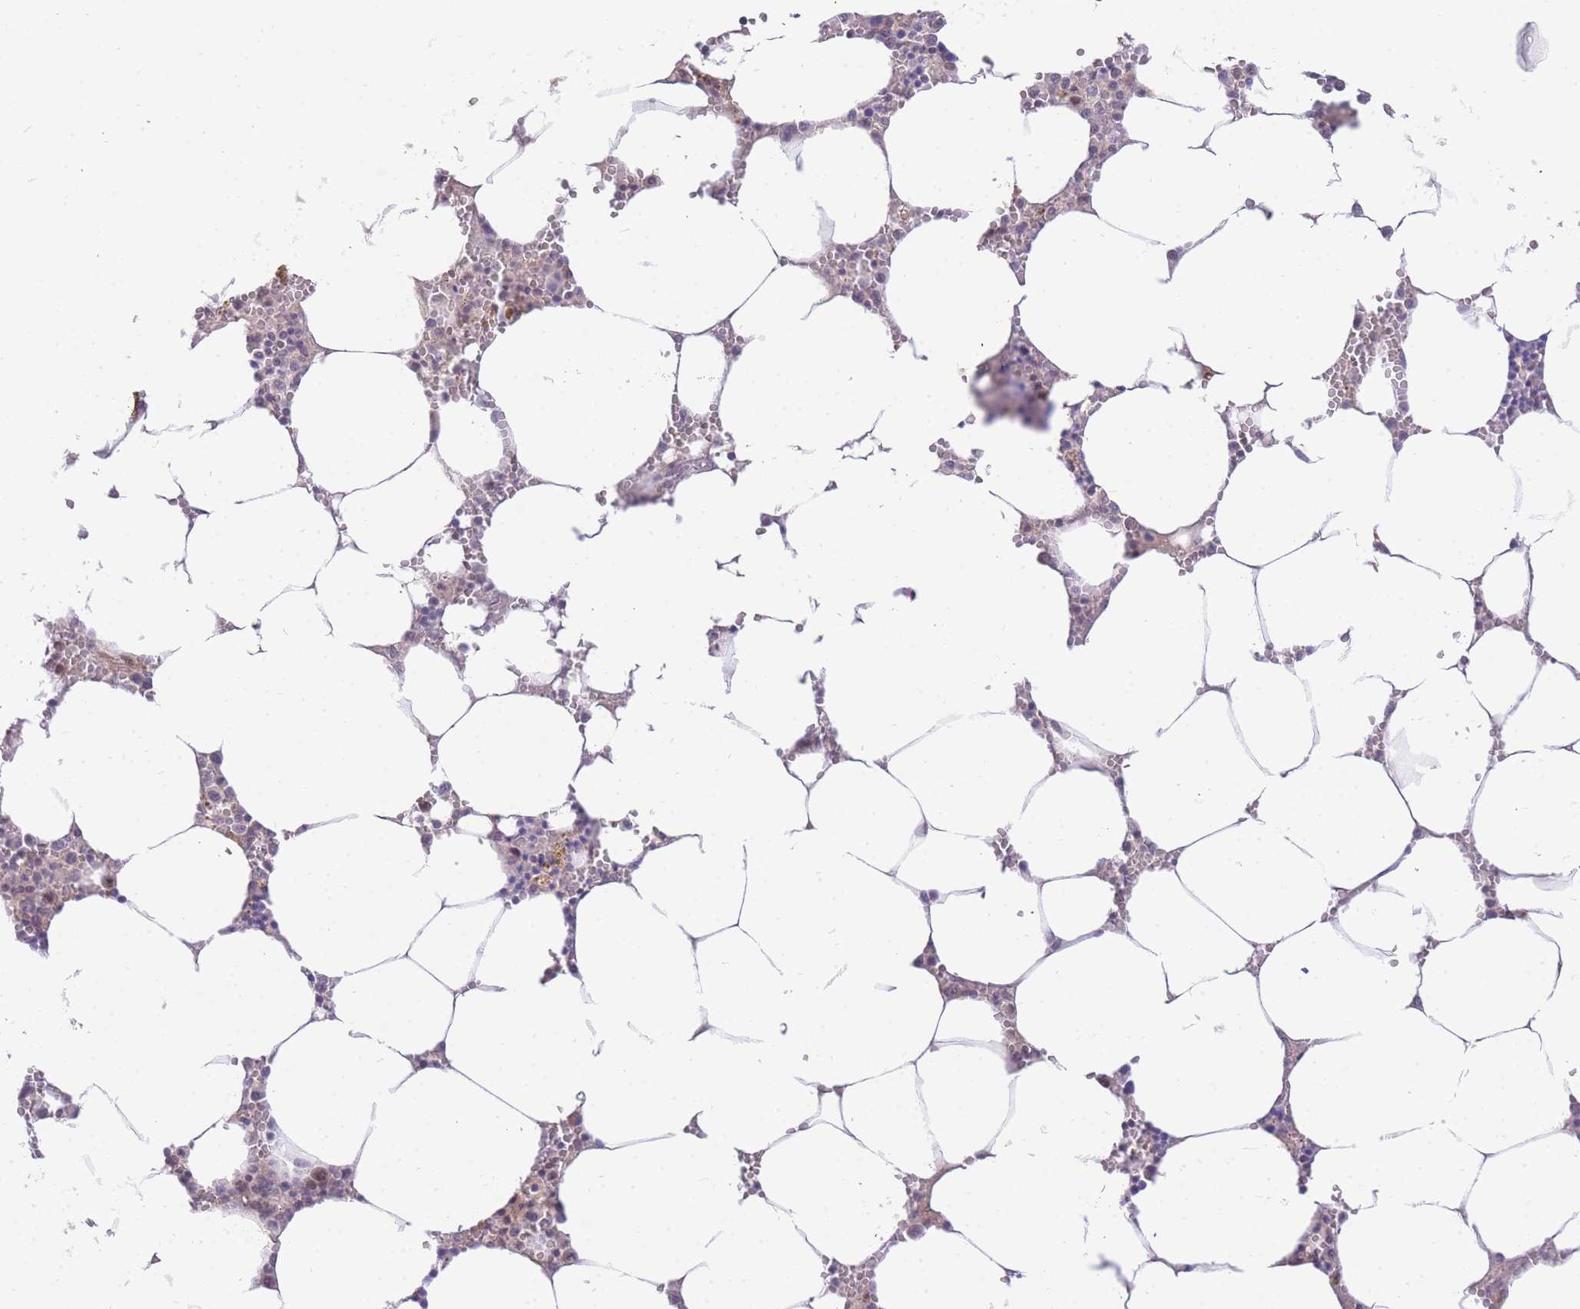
{"staining": {"intensity": "weak", "quantity": "<25%", "location": "cytoplasmic/membranous"}, "tissue": "bone marrow", "cell_type": "Hematopoietic cells", "image_type": "normal", "snomed": [{"axis": "morphology", "description": "Normal tissue, NOS"}, {"axis": "topography", "description": "Bone marrow"}], "caption": "Bone marrow was stained to show a protein in brown. There is no significant staining in hematopoietic cells. Brightfield microscopy of immunohistochemistry stained with DAB (3,3'-diaminobenzidine) (brown) and hematoxylin (blue), captured at high magnification.", "gene": "PUS10", "patient": {"sex": "male", "age": 70}}